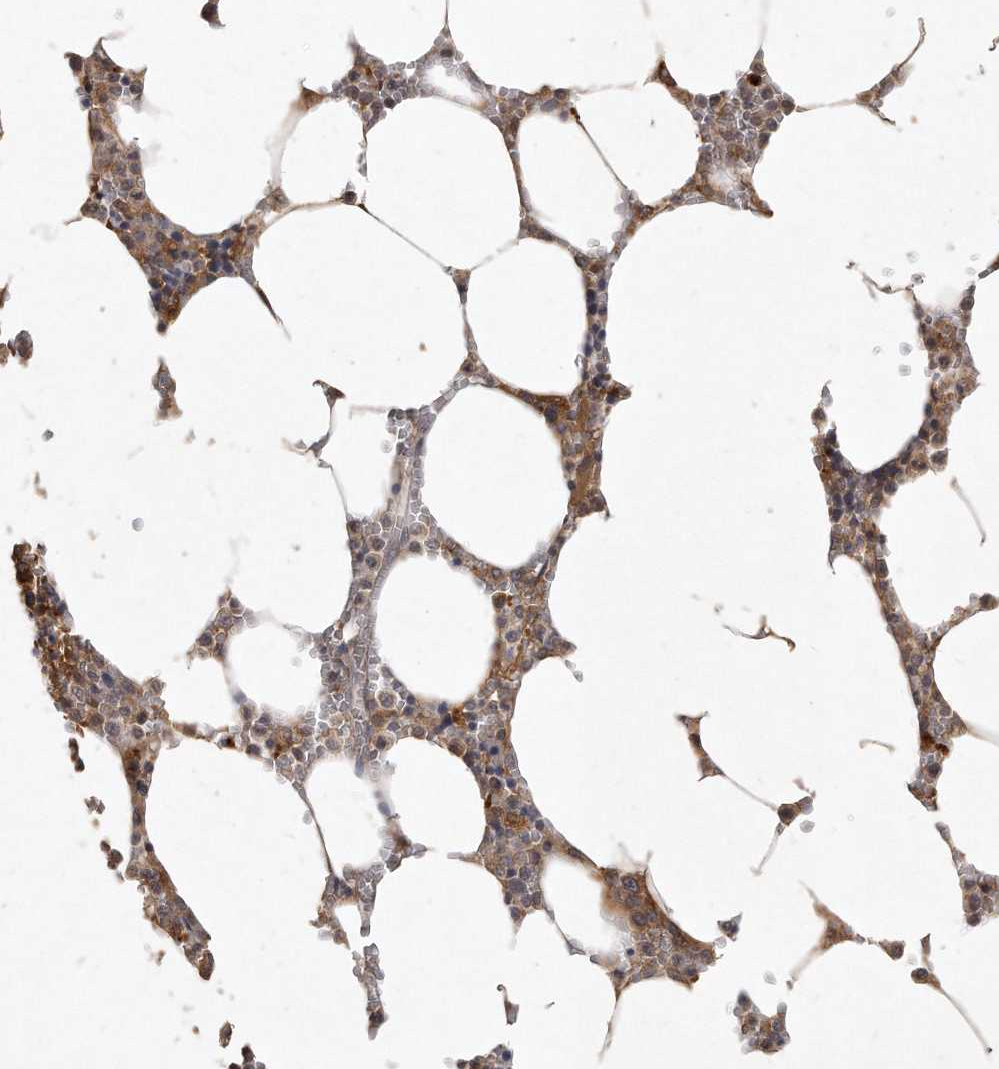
{"staining": {"intensity": "moderate", "quantity": "25%-75%", "location": "cytoplasmic/membranous"}, "tissue": "bone marrow", "cell_type": "Hematopoietic cells", "image_type": "normal", "snomed": [{"axis": "morphology", "description": "Normal tissue, NOS"}, {"axis": "topography", "description": "Bone marrow"}], "caption": "A histopathology image showing moderate cytoplasmic/membranous expression in approximately 25%-75% of hematopoietic cells in normal bone marrow, as visualized by brown immunohistochemical staining.", "gene": "LGALS8", "patient": {"sex": "male", "age": 70}}